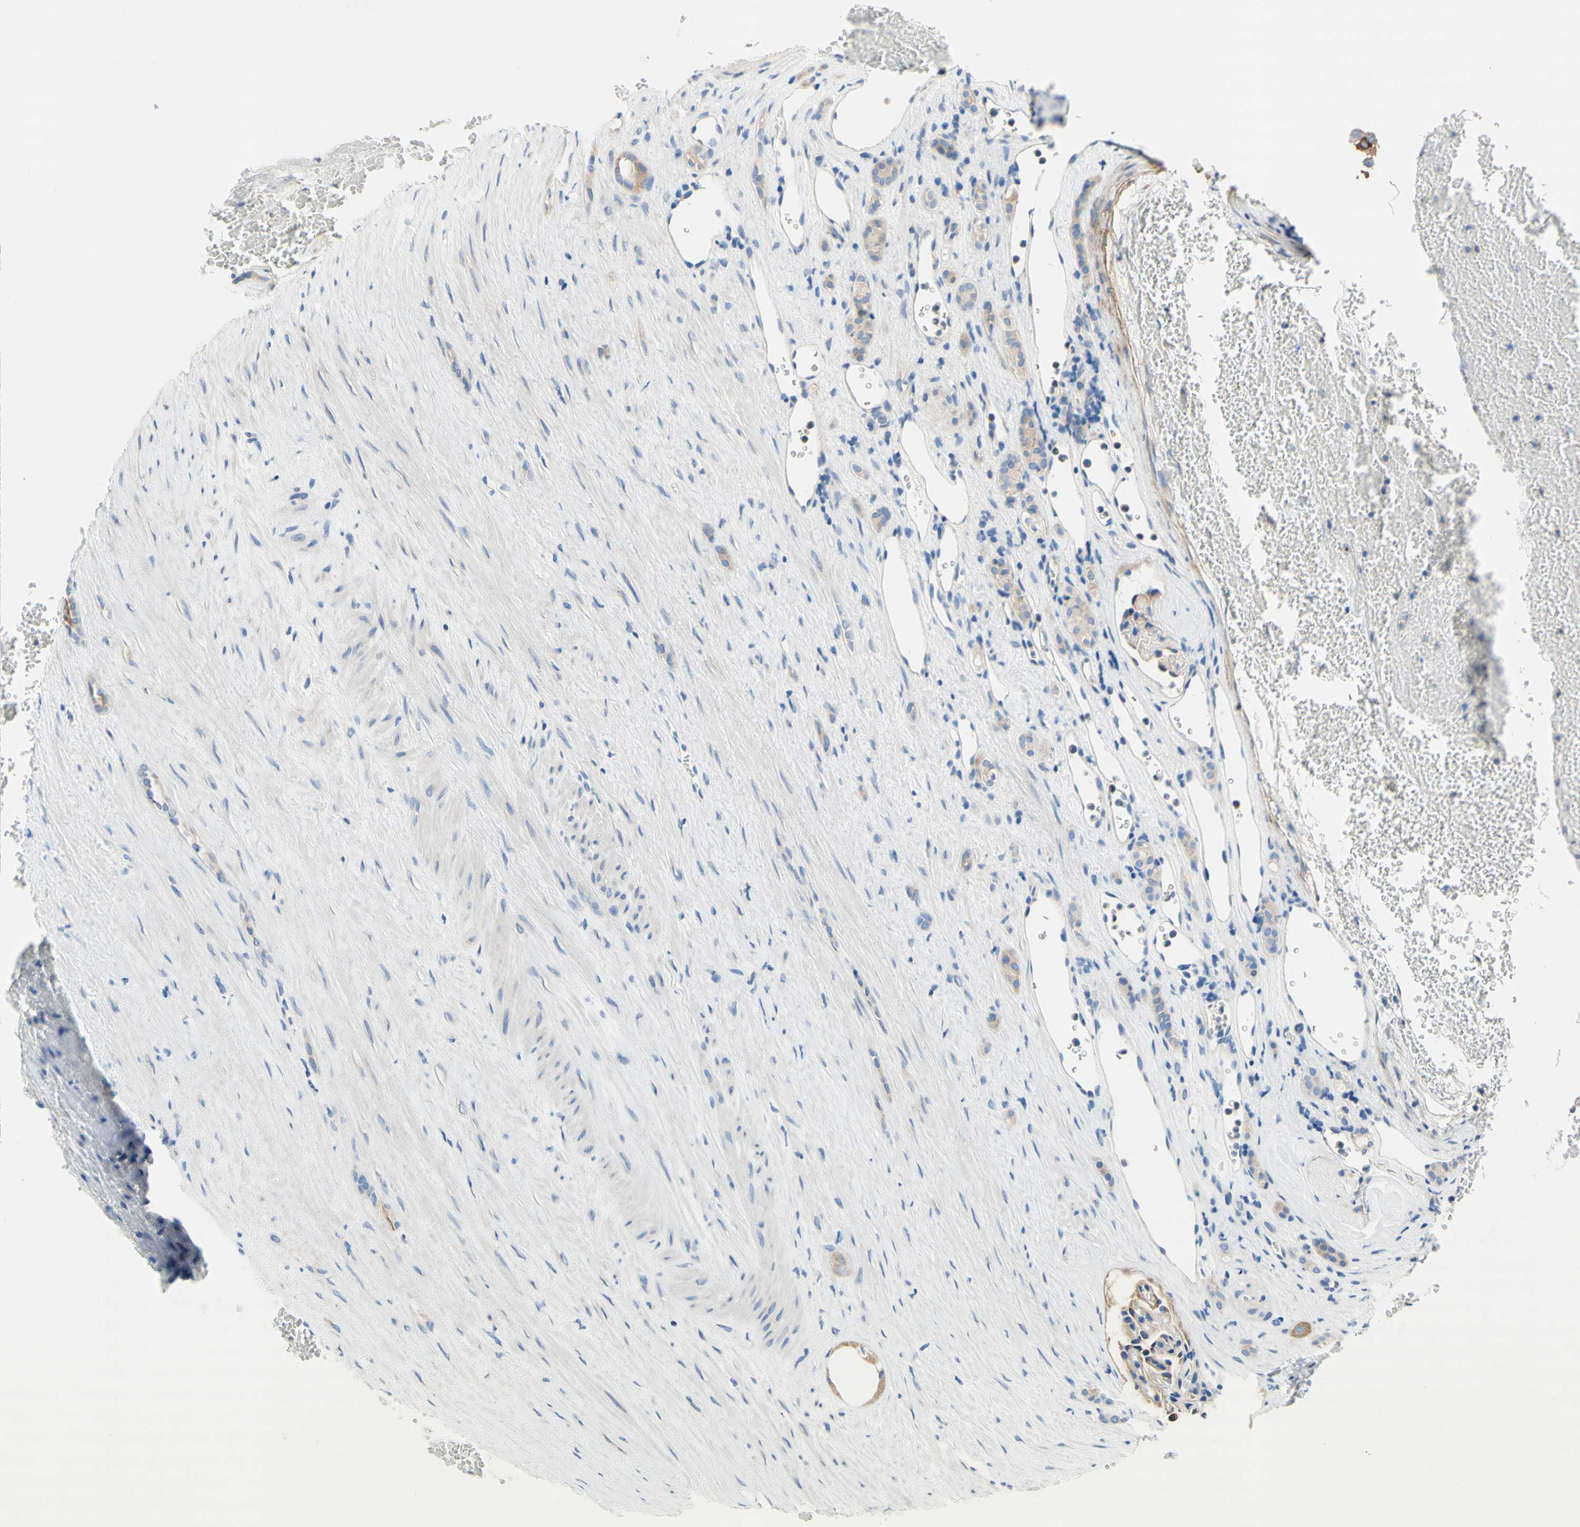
{"staining": {"intensity": "negative", "quantity": "none", "location": "none"}, "tissue": "renal cancer", "cell_type": "Tumor cells", "image_type": "cancer", "snomed": [{"axis": "morphology", "description": "Adenocarcinoma, NOS"}, {"axis": "topography", "description": "Kidney"}], "caption": "IHC photomicrograph of renal adenocarcinoma stained for a protein (brown), which displays no positivity in tumor cells.", "gene": "F3", "patient": {"sex": "female", "age": 69}}